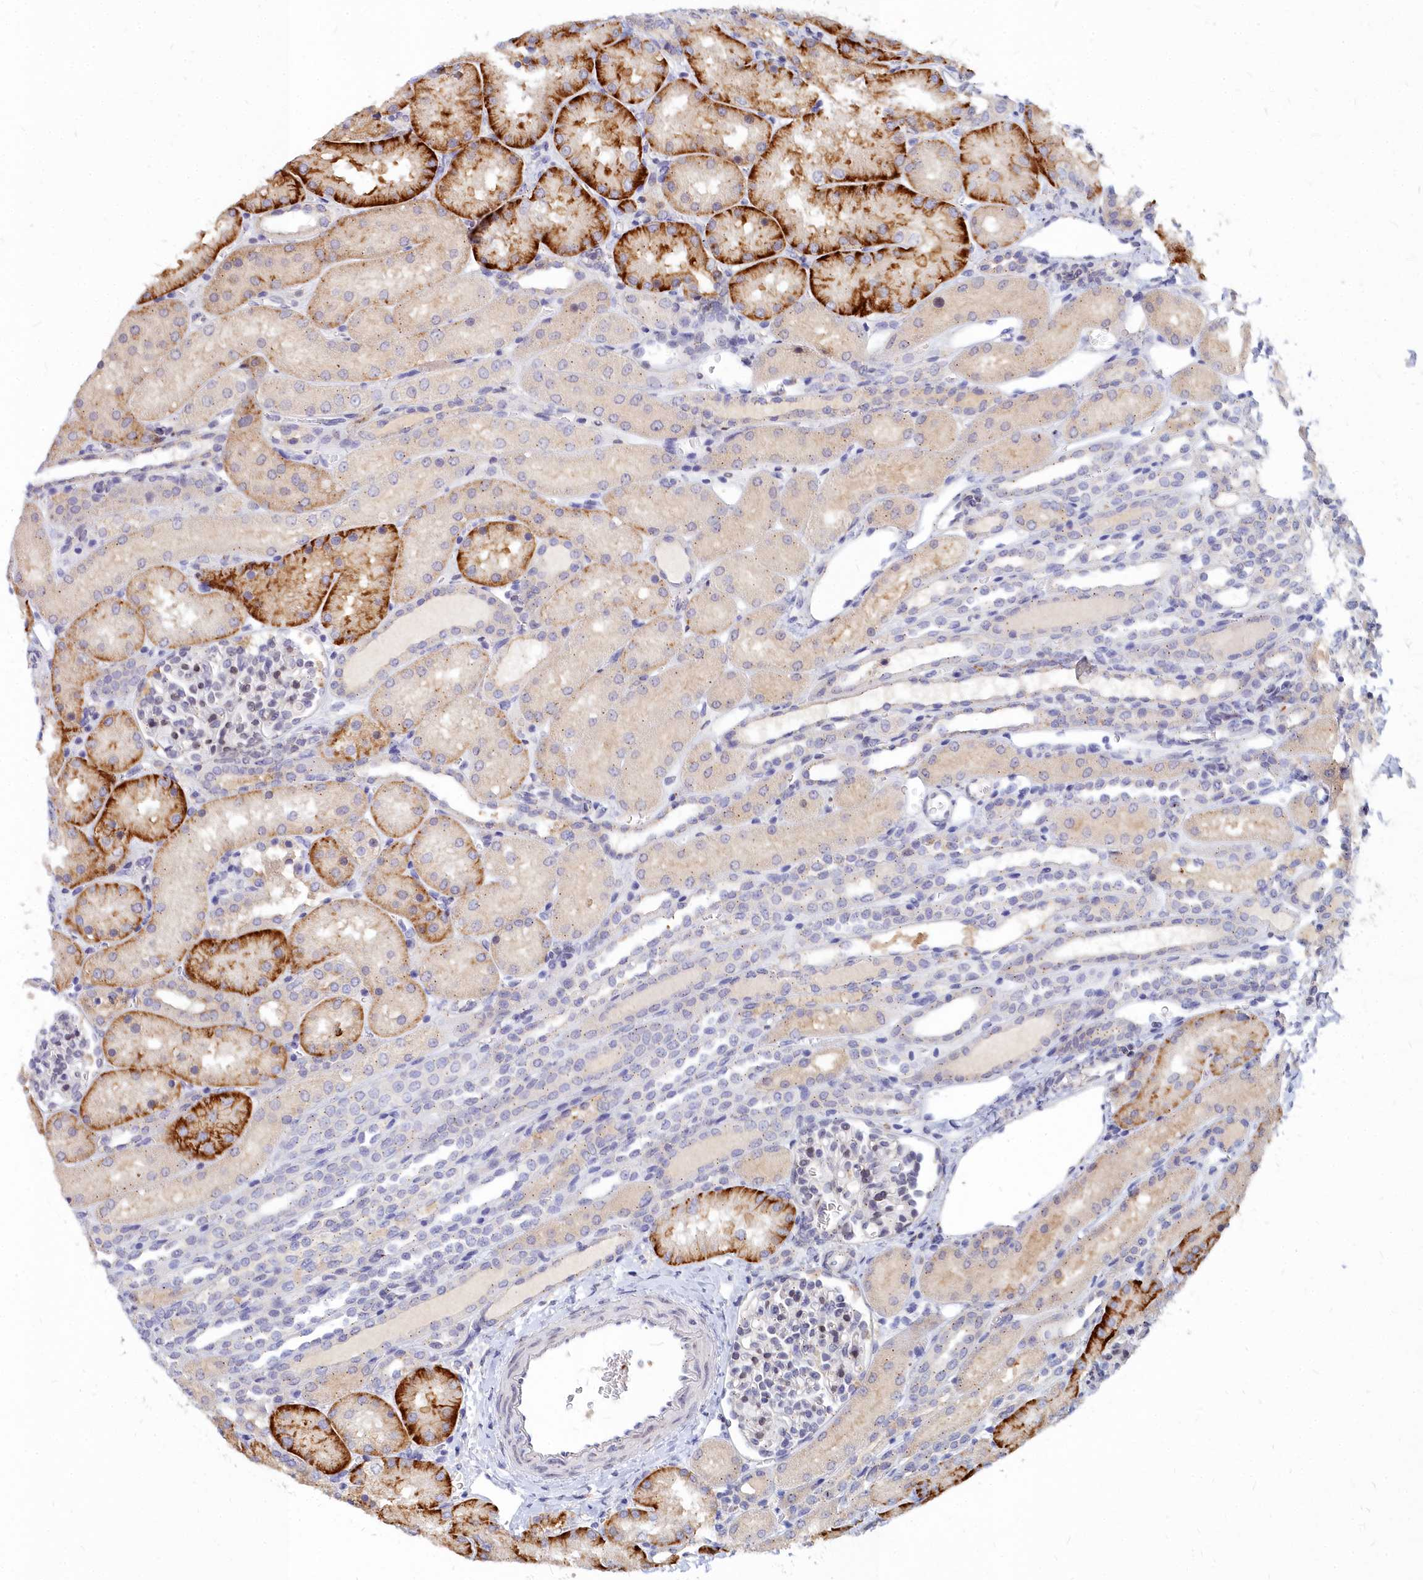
{"staining": {"intensity": "weak", "quantity": "<25%", "location": "nuclear"}, "tissue": "kidney", "cell_type": "Cells in glomeruli", "image_type": "normal", "snomed": [{"axis": "morphology", "description": "Normal tissue, NOS"}, {"axis": "topography", "description": "Kidney"}], "caption": "High power microscopy photomicrograph of an immunohistochemistry histopathology image of normal kidney, revealing no significant staining in cells in glomeruli. The staining is performed using DAB (3,3'-diaminobenzidine) brown chromogen with nuclei counter-stained in using hematoxylin.", "gene": "NOXA1", "patient": {"sex": "male", "age": 1}}